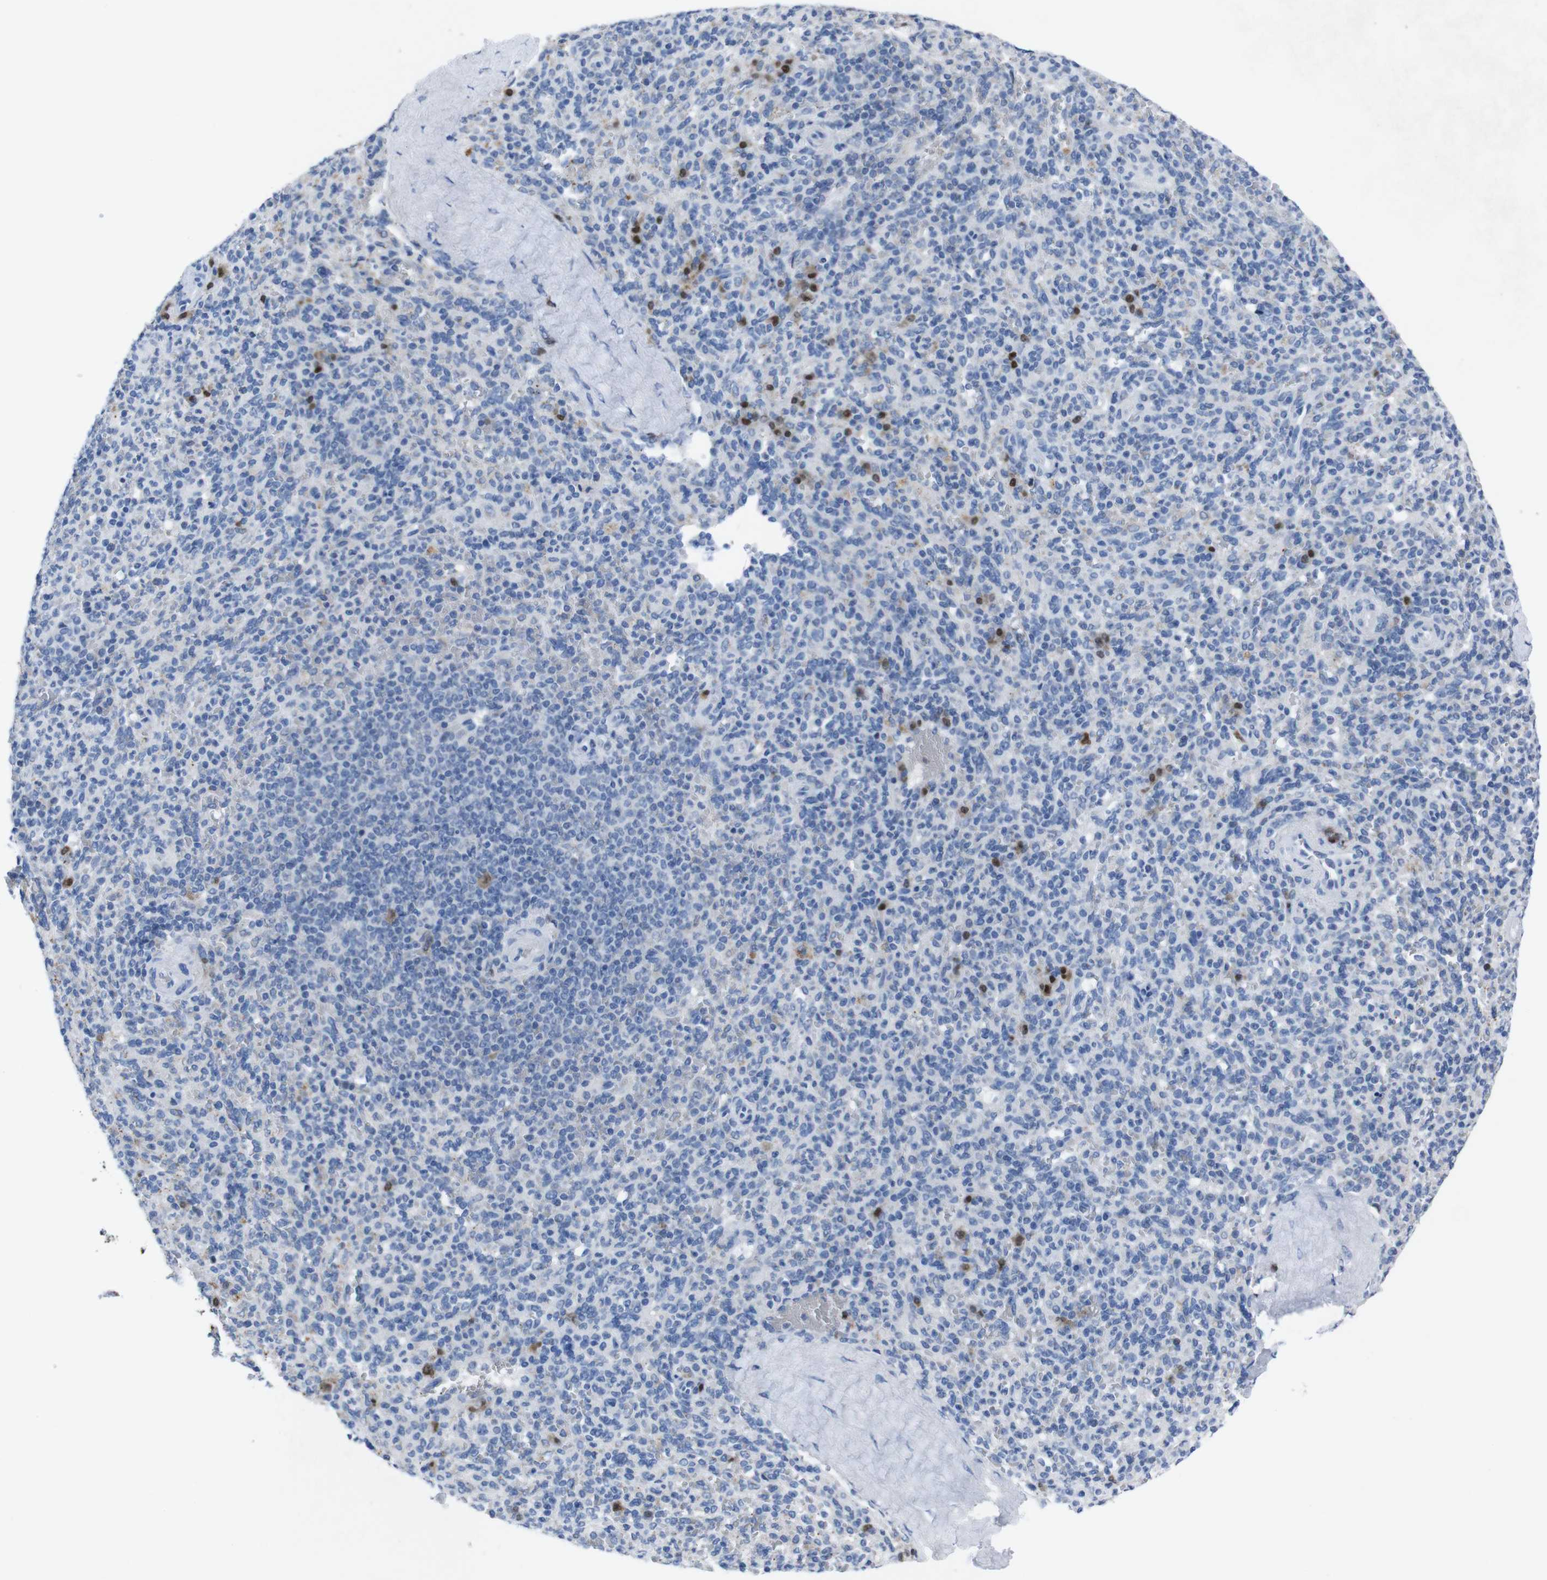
{"staining": {"intensity": "strong", "quantity": "<25%", "location": "nuclear"}, "tissue": "spleen", "cell_type": "Cells in red pulp", "image_type": "normal", "snomed": [{"axis": "morphology", "description": "Normal tissue, NOS"}, {"axis": "topography", "description": "Spleen"}], "caption": "Immunohistochemistry (IHC) of benign spleen displays medium levels of strong nuclear positivity in approximately <25% of cells in red pulp. (brown staining indicates protein expression, while blue staining denotes nuclei).", "gene": "IRF4", "patient": {"sex": "male", "age": 36}}